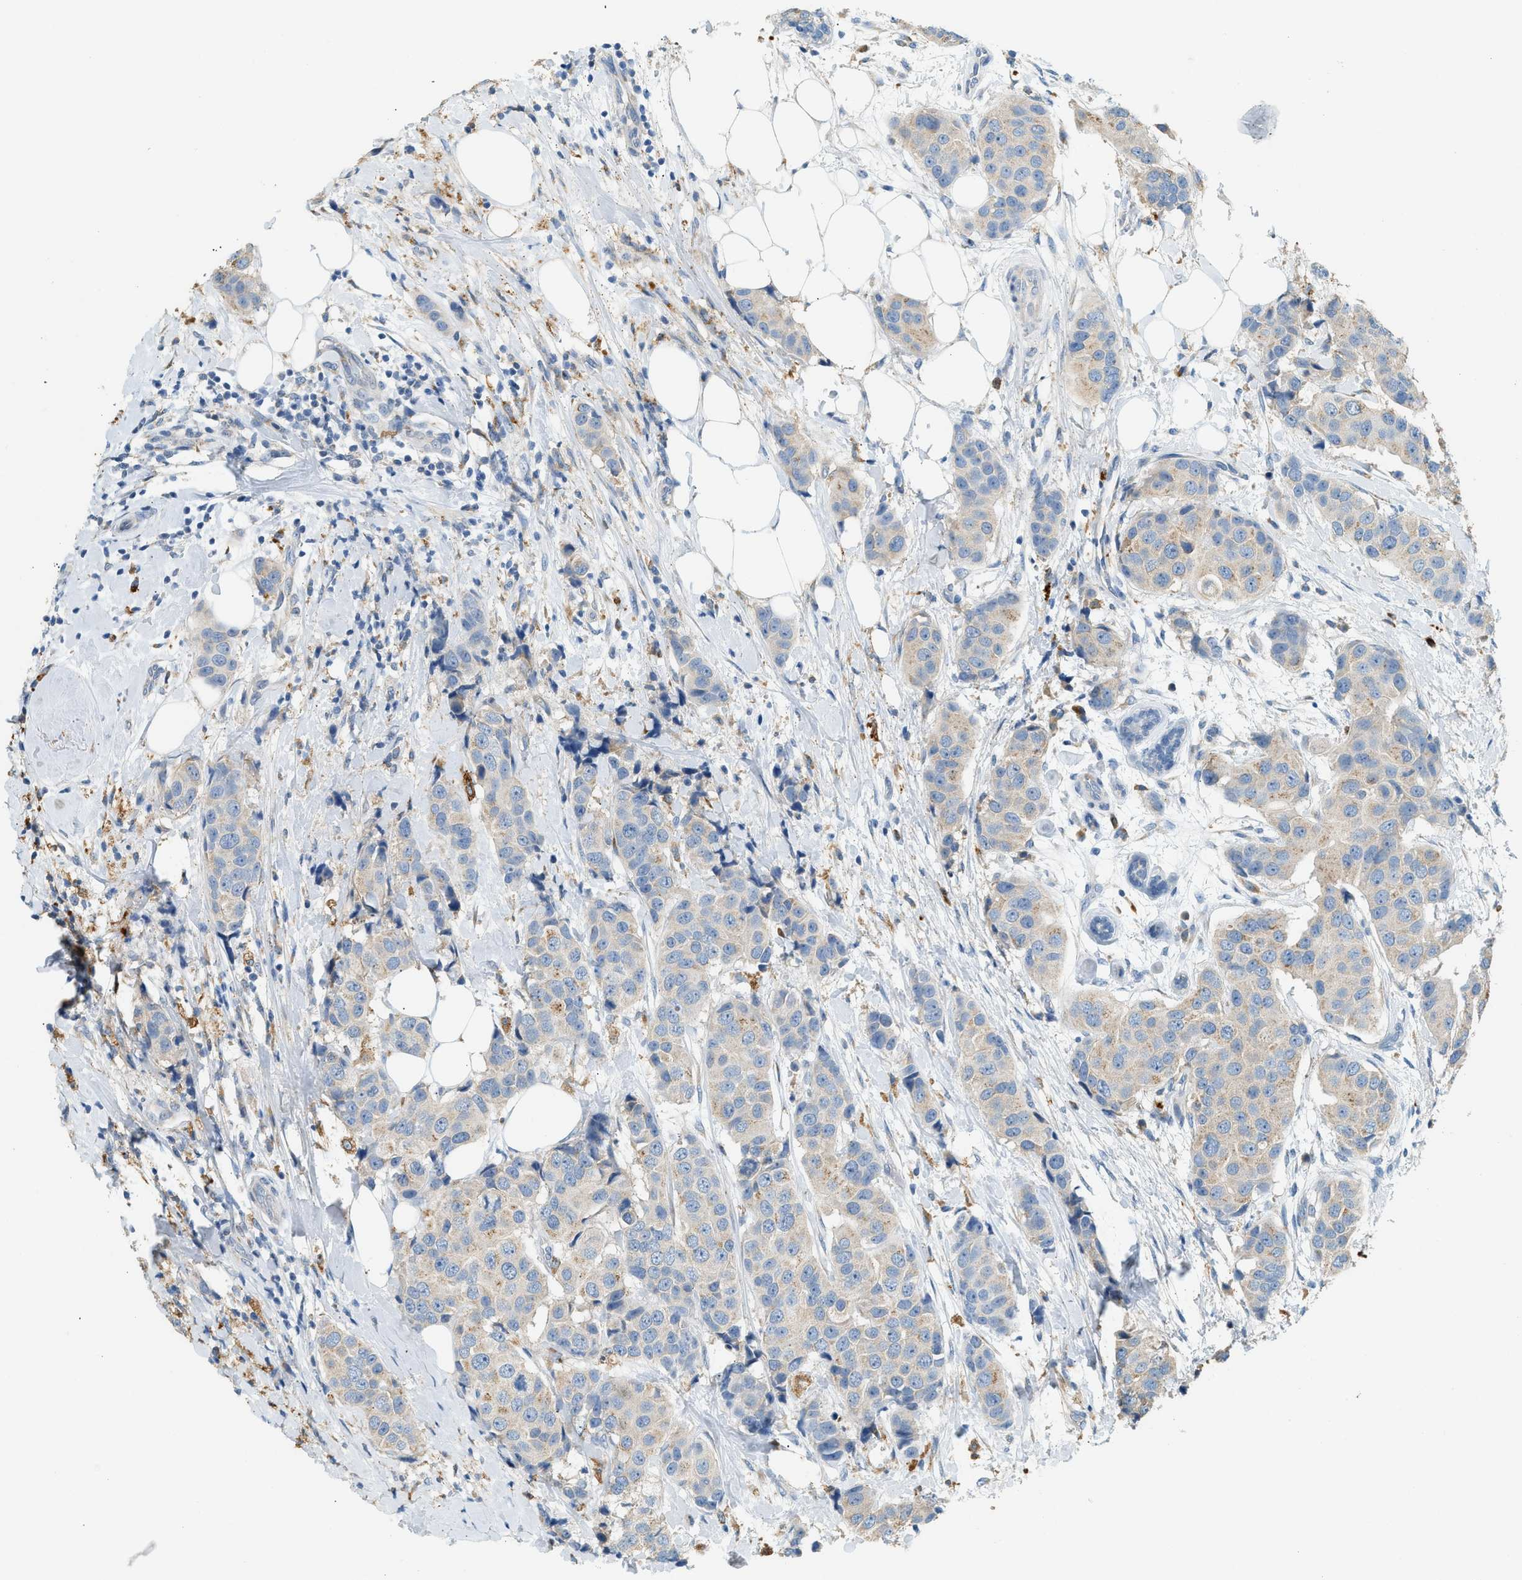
{"staining": {"intensity": "weak", "quantity": ">75%", "location": "cytoplasmic/membranous"}, "tissue": "breast cancer", "cell_type": "Tumor cells", "image_type": "cancer", "snomed": [{"axis": "morphology", "description": "Normal tissue, NOS"}, {"axis": "morphology", "description": "Duct carcinoma"}, {"axis": "topography", "description": "Breast"}], "caption": "Immunohistochemical staining of human infiltrating ductal carcinoma (breast) reveals weak cytoplasmic/membranous protein staining in approximately >75% of tumor cells.", "gene": "CTSB", "patient": {"sex": "female", "age": 39}}